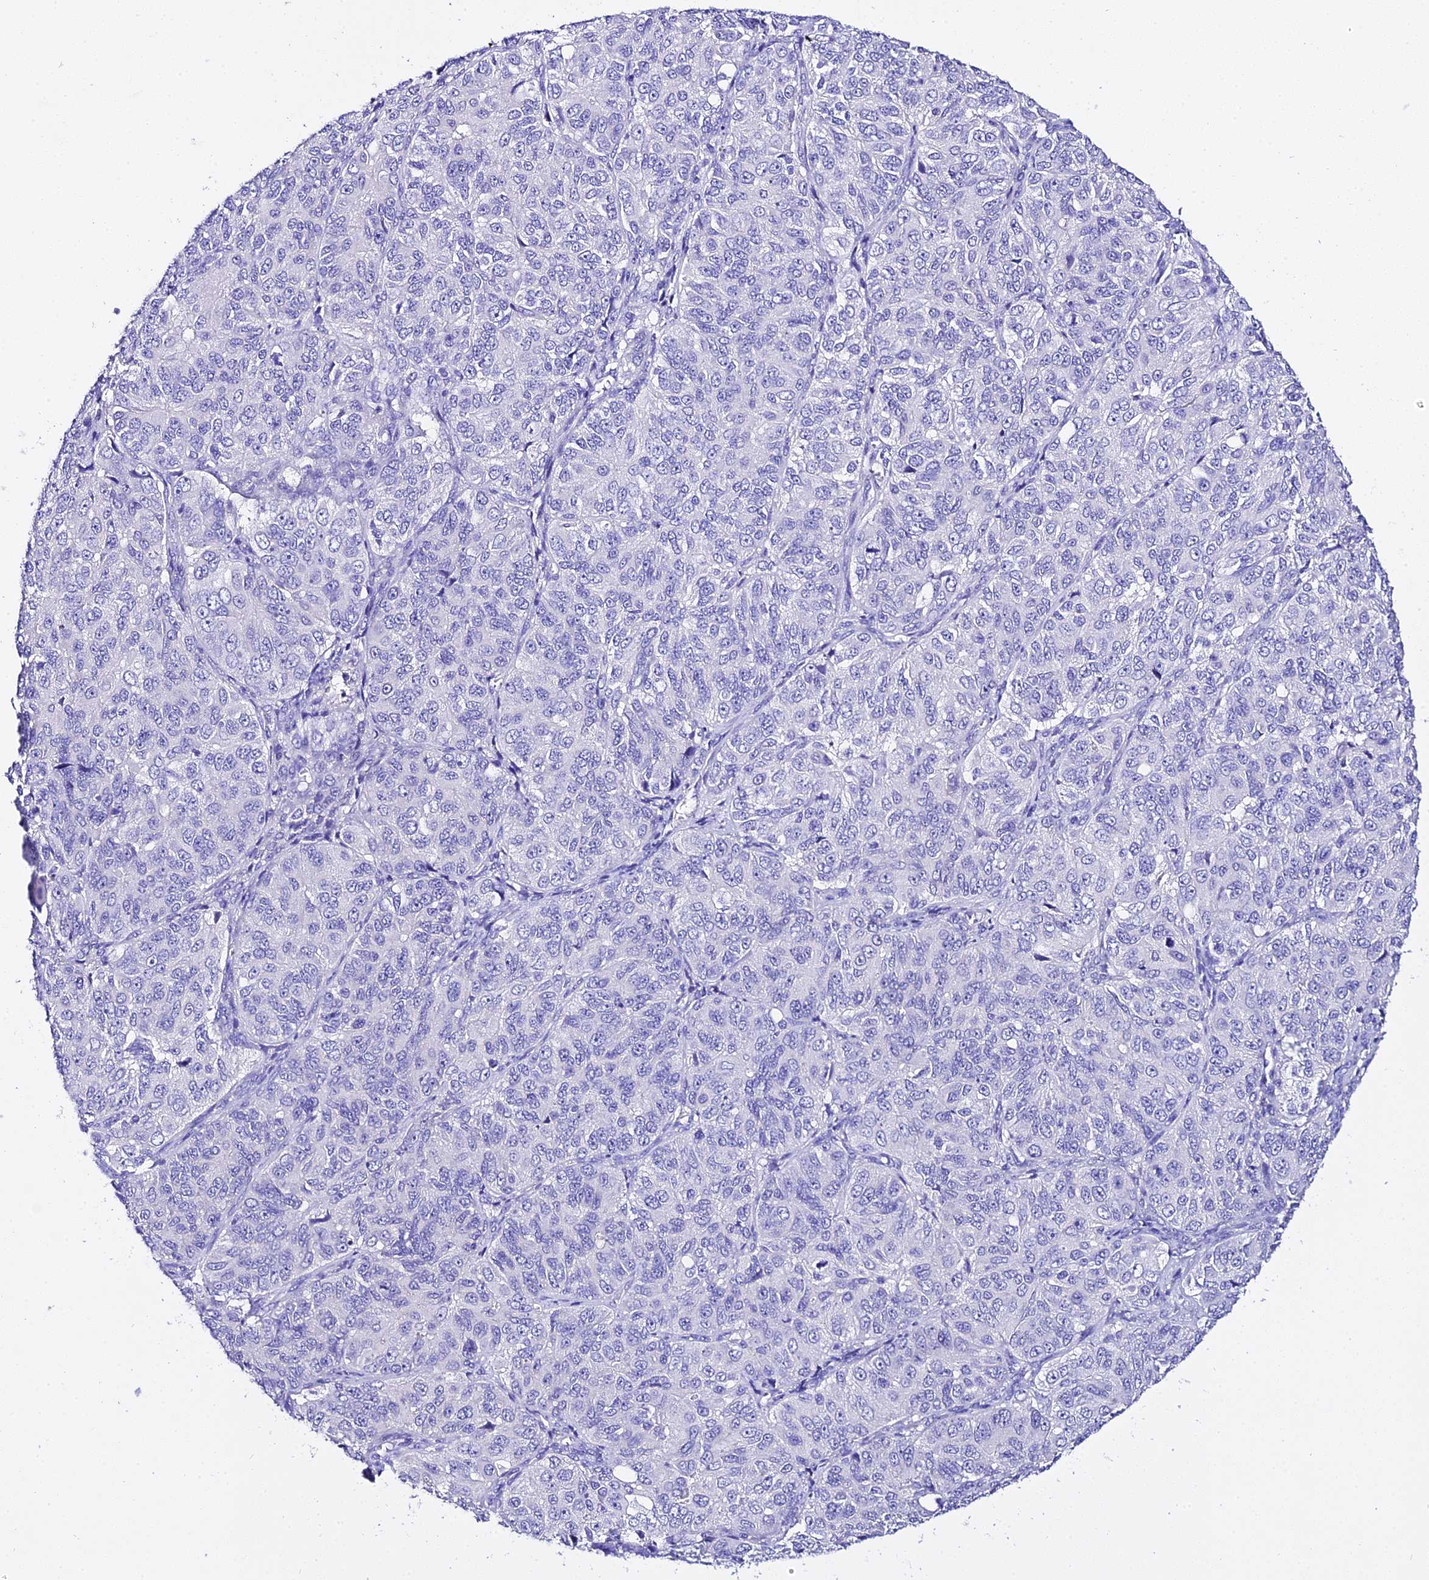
{"staining": {"intensity": "negative", "quantity": "none", "location": "none"}, "tissue": "ovarian cancer", "cell_type": "Tumor cells", "image_type": "cancer", "snomed": [{"axis": "morphology", "description": "Carcinoma, endometroid"}, {"axis": "topography", "description": "Ovary"}], "caption": "The histopathology image displays no staining of tumor cells in ovarian endometroid carcinoma. (Stains: DAB (3,3'-diaminobenzidine) immunohistochemistry (IHC) with hematoxylin counter stain, Microscopy: brightfield microscopy at high magnification).", "gene": "TMEM117", "patient": {"sex": "female", "age": 51}}